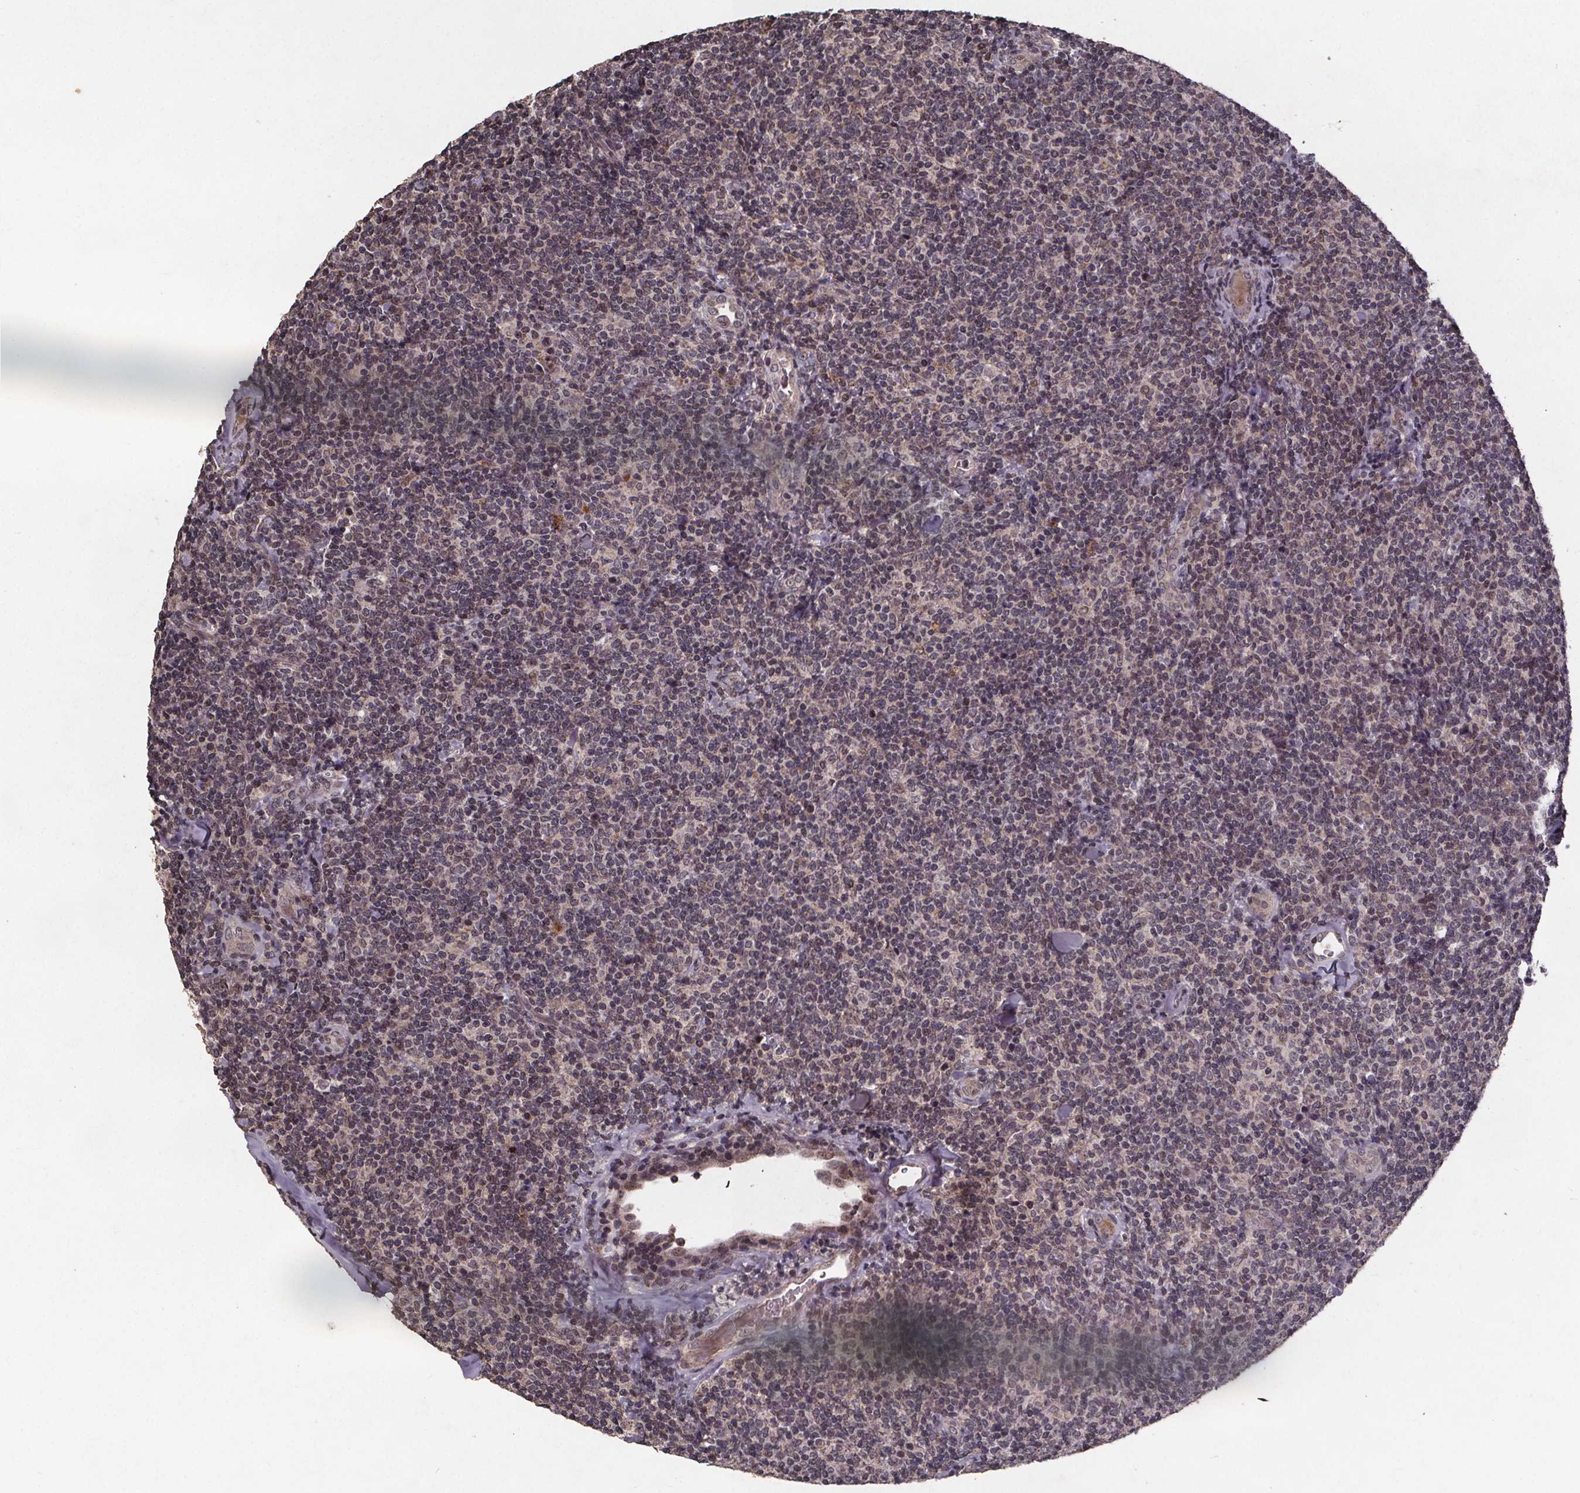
{"staining": {"intensity": "weak", "quantity": "25%-75%", "location": "nuclear"}, "tissue": "lymphoma", "cell_type": "Tumor cells", "image_type": "cancer", "snomed": [{"axis": "morphology", "description": "Malignant lymphoma, non-Hodgkin's type, Low grade"}, {"axis": "topography", "description": "Lymph node"}], "caption": "DAB (3,3'-diaminobenzidine) immunohistochemical staining of human low-grade malignant lymphoma, non-Hodgkin's type exhibits weak nuclear protein positivity in about 25%-75% of tumor cells.", "gene": "GPX3", "patient": {"sex": "female", "age": 56}}